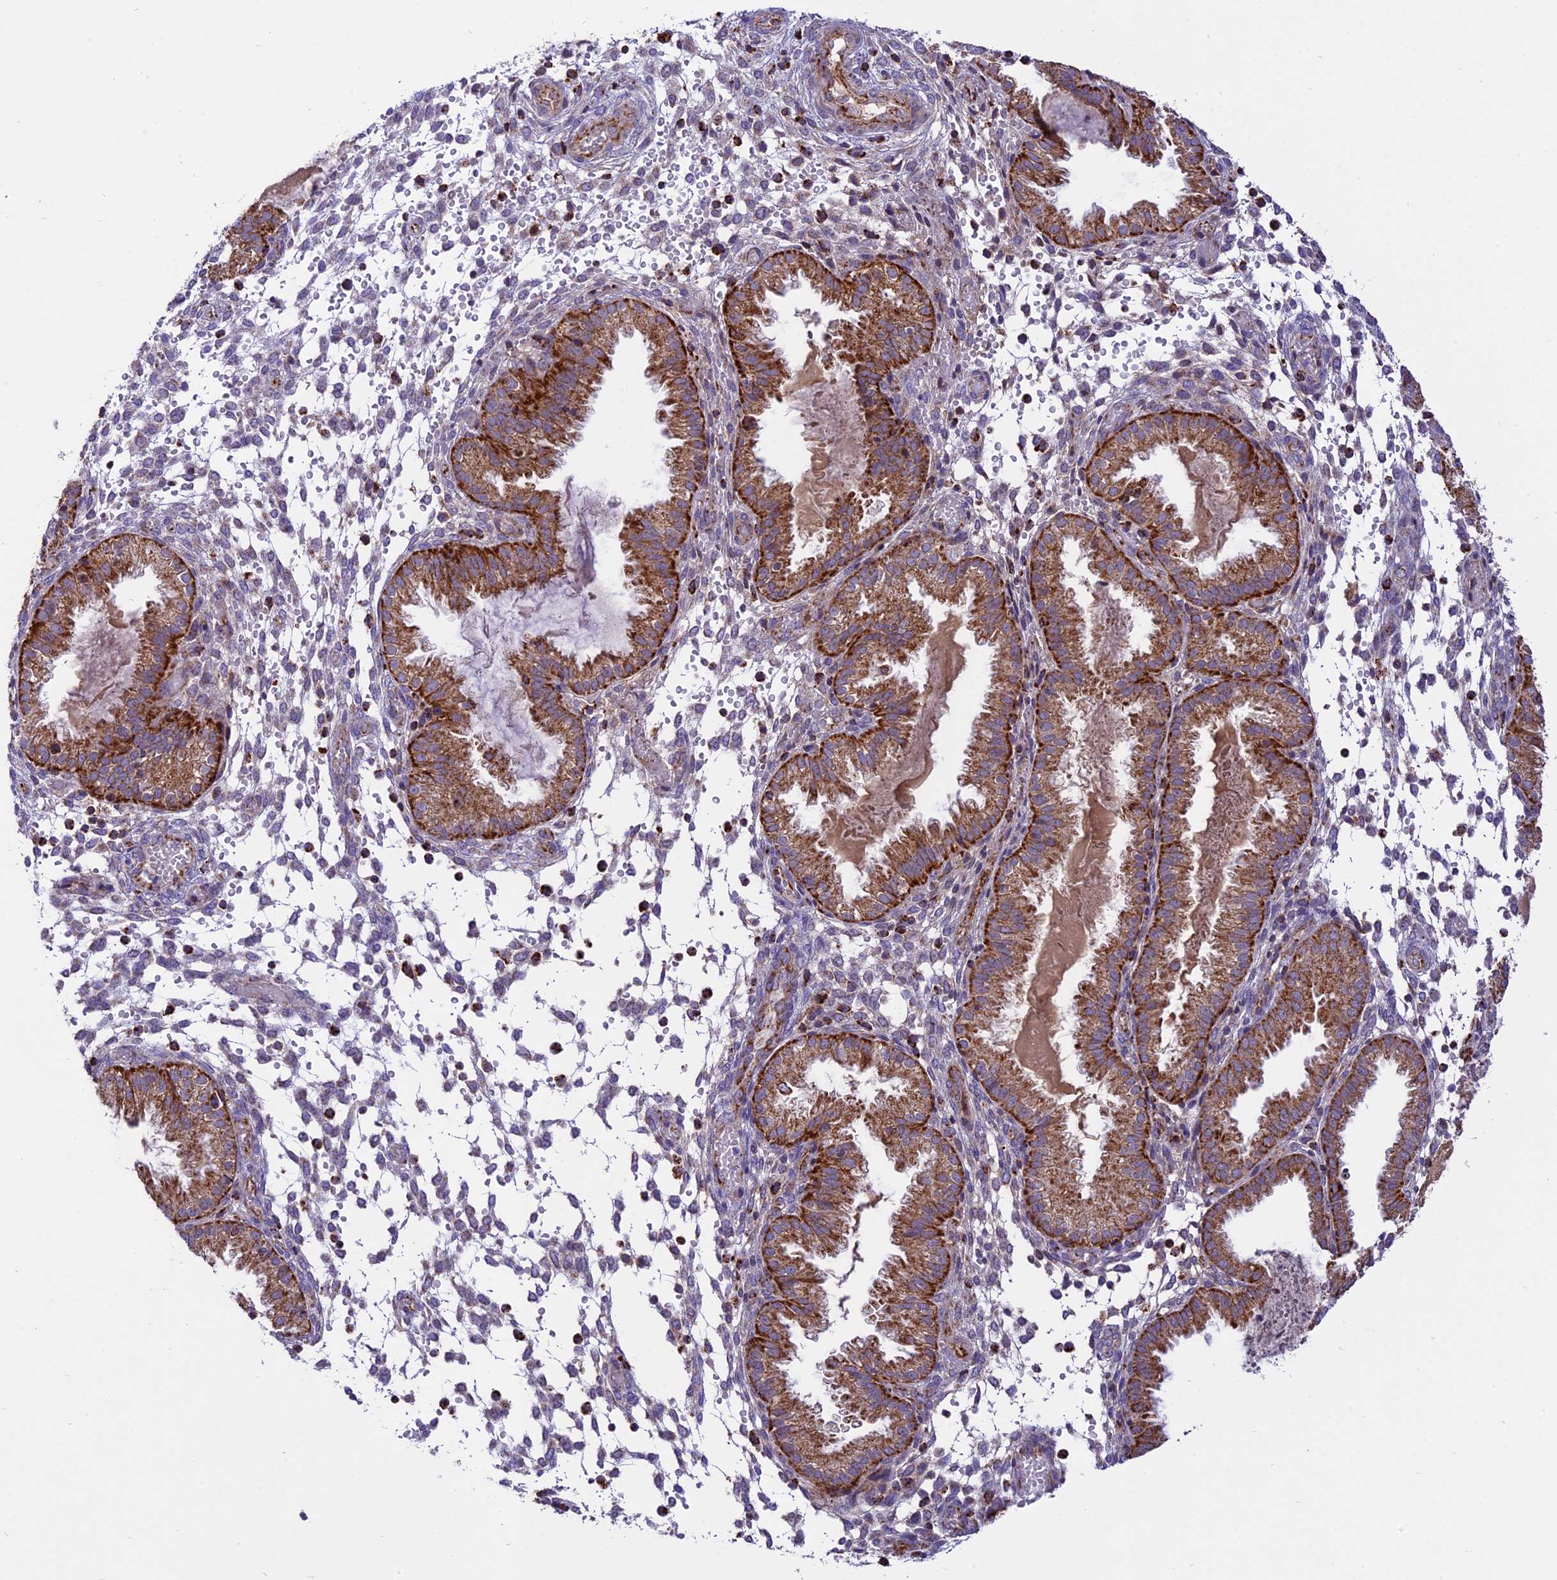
{"staining": {"intensity": "negative", "quantity": "none", "location": "none"}, "tissue": "endometrium", "cell_type": "Cells in endometrial stroma", "image_type": "normal", "snomed": [{"axis": "morphology", "description": "Normal tissue, NOS"}, {"axis": "topography", "description": "Endometrium"}], "caption": "An IHC photomicrograph of unremarkable endometrium is shown. There is no staining in cells in endometrial stroma of endometrium.", "gene": "COX17", "patient": {"sex": "female", "age": 33}}